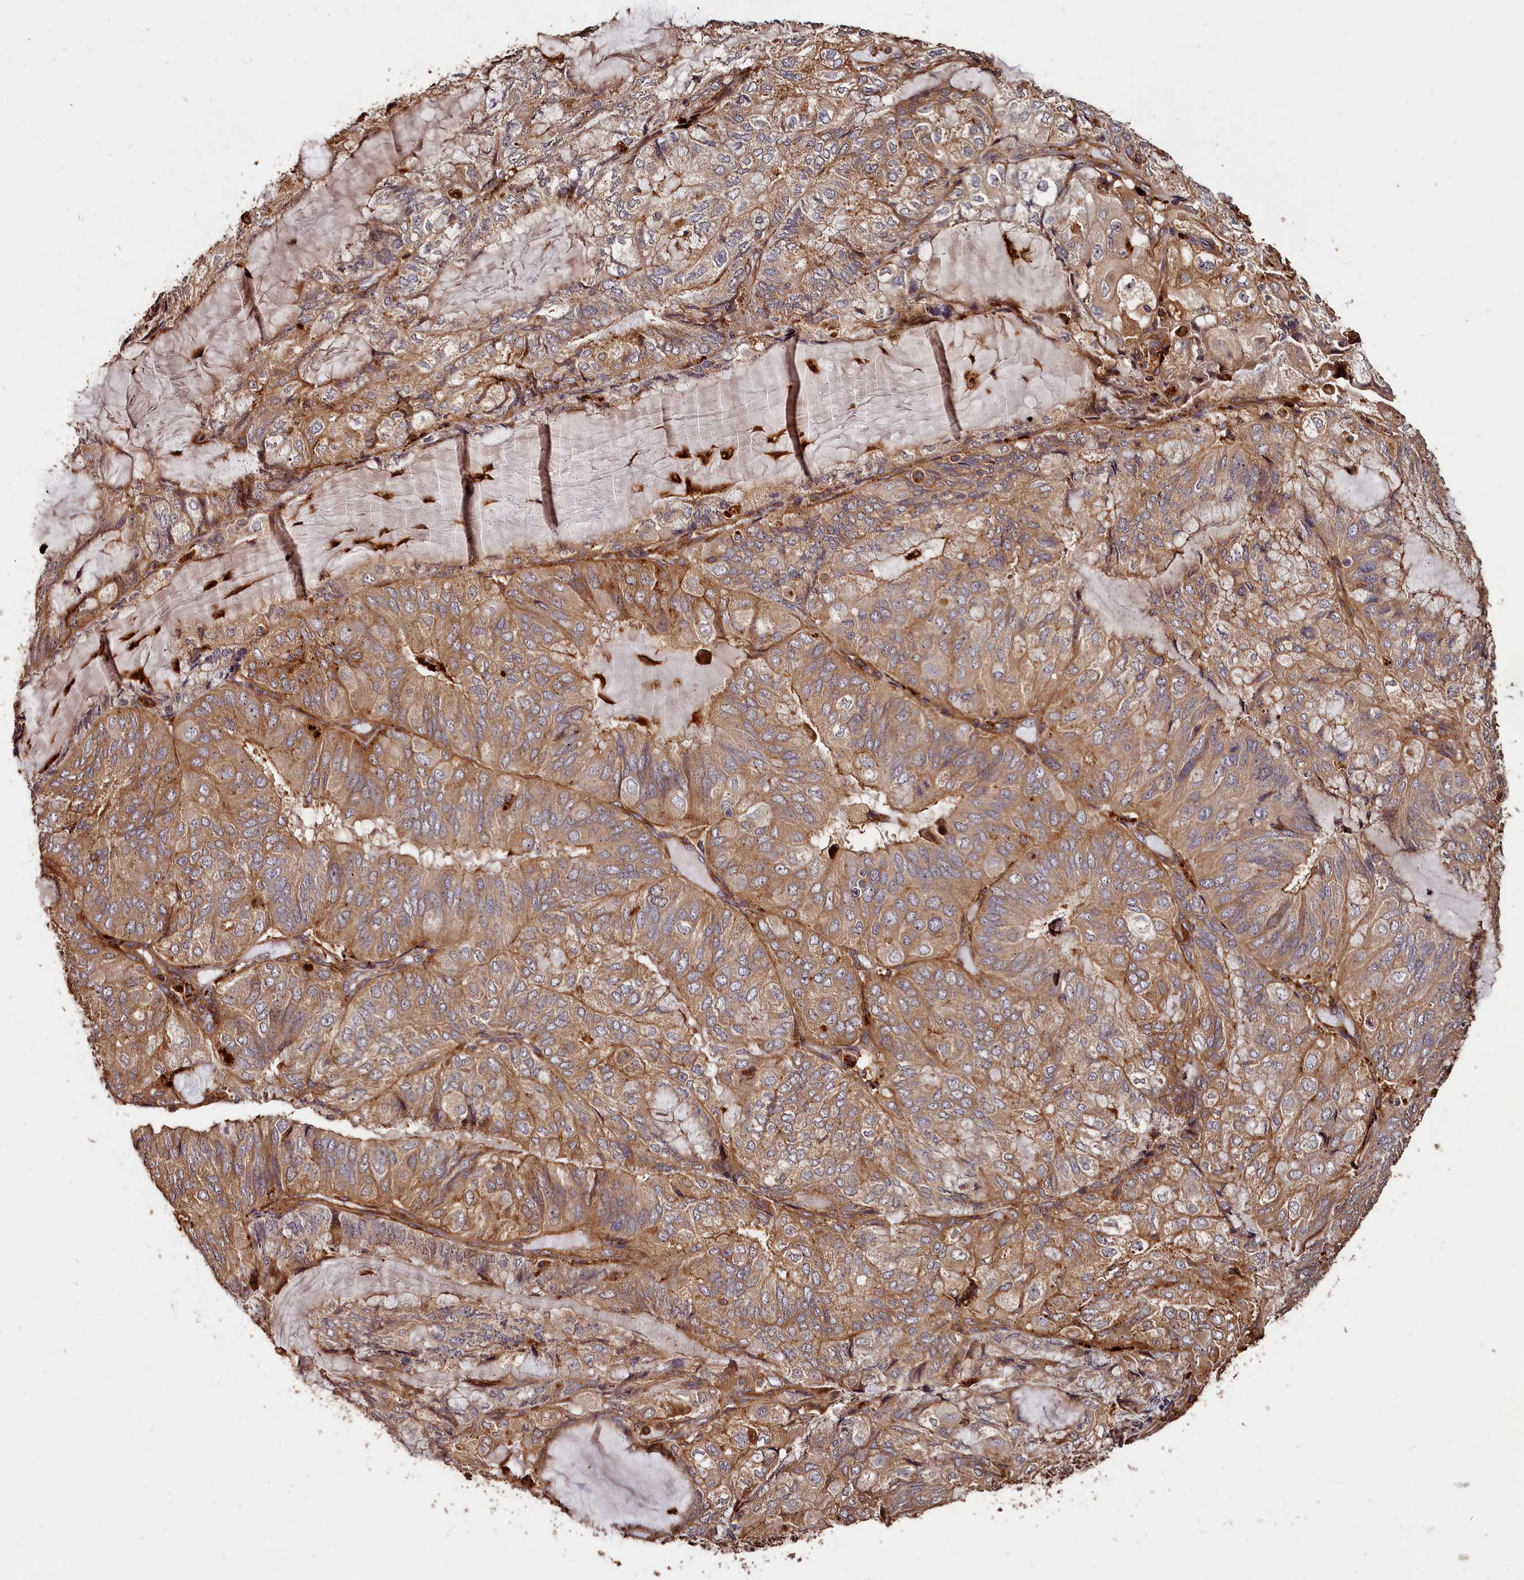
{"staining": {"intensity": "moderate", "quantity": ">75%", "location": "cytoplasmic/membranous"}, "tissue": "endometrial cancer", "cell_type": "Tumor cells", "image_type": "cancer", "snomed": [{"axis": "morphology", "description": "Adenocarcinoma, NOS"}, {"axis": "topography", "description": "Endometrium"}], "caption": "Human endometrial cancer (adenocarcinoma) stained for a protein (brown) shows moderate cytoplasmic/membranous positive positivity in approximately >75% of tumor cells.", "gene": "MMP15", "patient": {"sex": "female", "age": 81}}